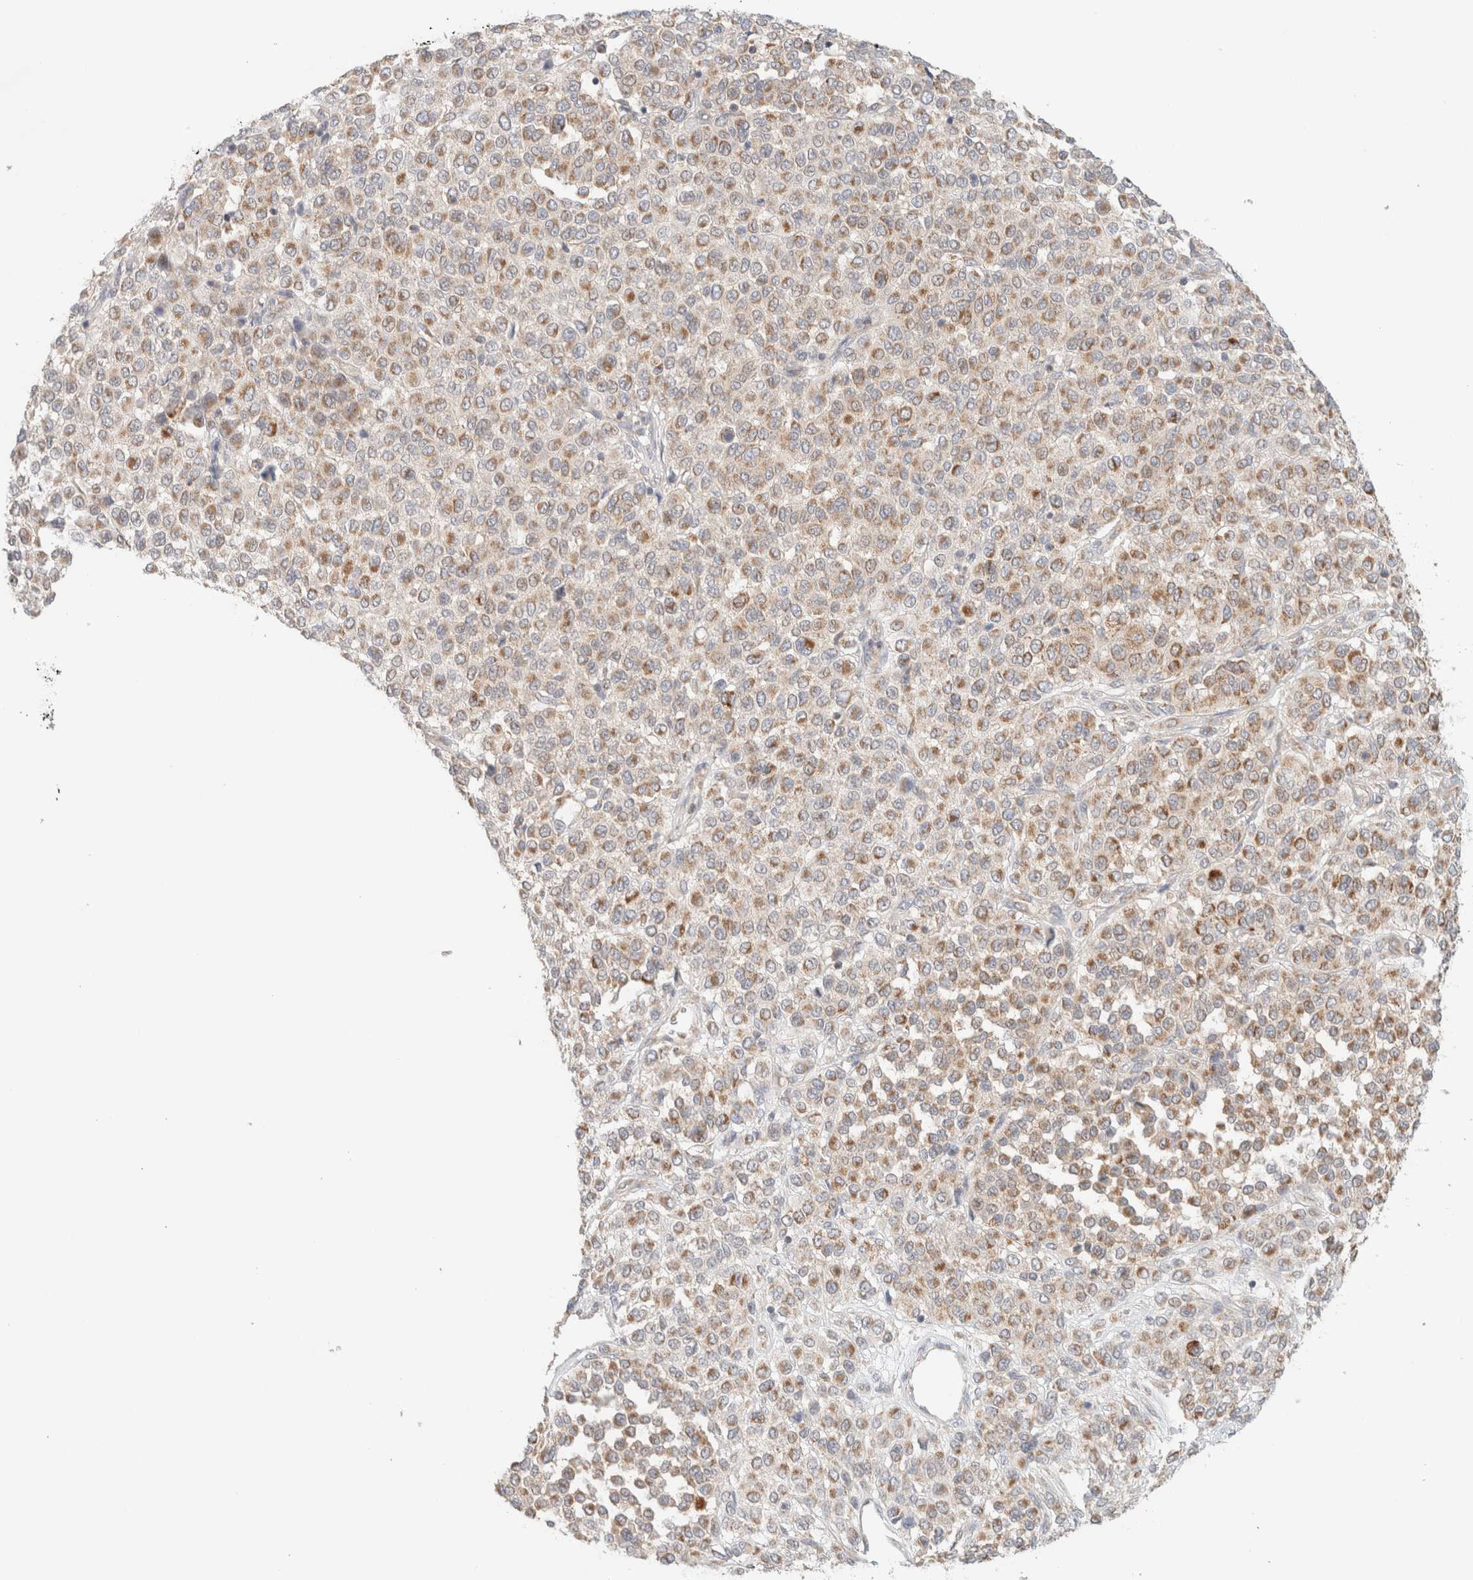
{"staining": {"intensity": "moderate", "quantity": "25%-75%", "location": "cytoplasmic/membranous"}, "tissue": "melanoma", "cell_type": "Tumor cells", "image_type": "cancer", "snomed": [{"axis": "morphology", "description": "Malignant melanoma, Metastatic site"}, {"axis": "topography", "description": "Pancreas"}], "caption": "This is an image of IHC staining of melanoma, which shows moderate positivity in the cytoplasmic/membranous of tumor cells.", "gene": "MRM3", "patient": {"sex": "female", "age": 30}}